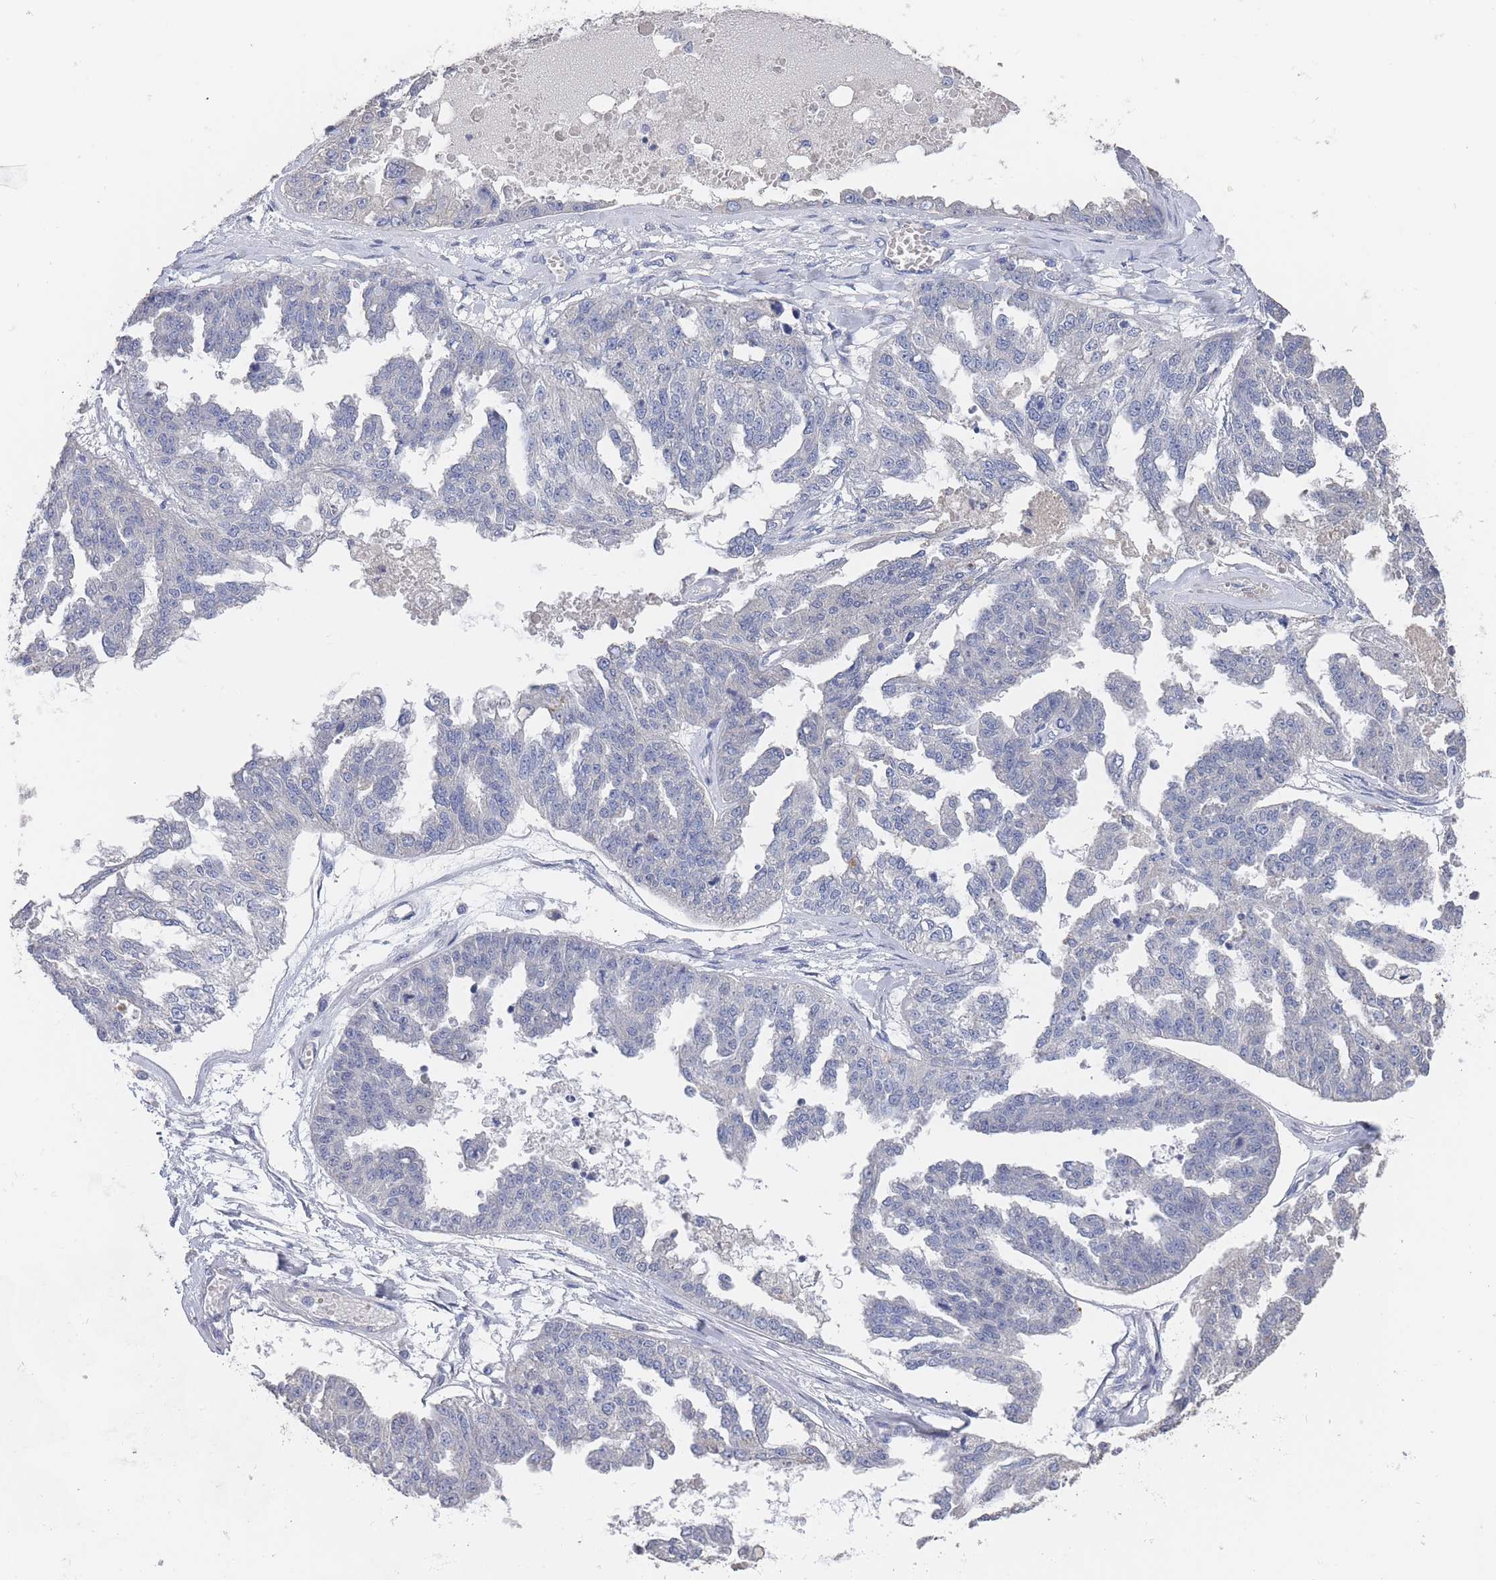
{"staining": {"intensity": "negative", "quantity": "none", "location": "none"}, "tissue": "ovarian cancer", "cell_type": "Tumor cells", "image_type": "cancer", "snomed": [{"axis": "morphology", "description": "Cystadenocarcinoma, serous, NOS"}, {"axis": "topography", "description": "Ovary"}], "caption": "IHC image of human ovarian cancer (serous cystadenocarcinoma) stained for a protein (brown), which demonstrates no staining in tumor cells.", "gene": "ACAD11", "patient": {"sex": "female", "age": 58}}